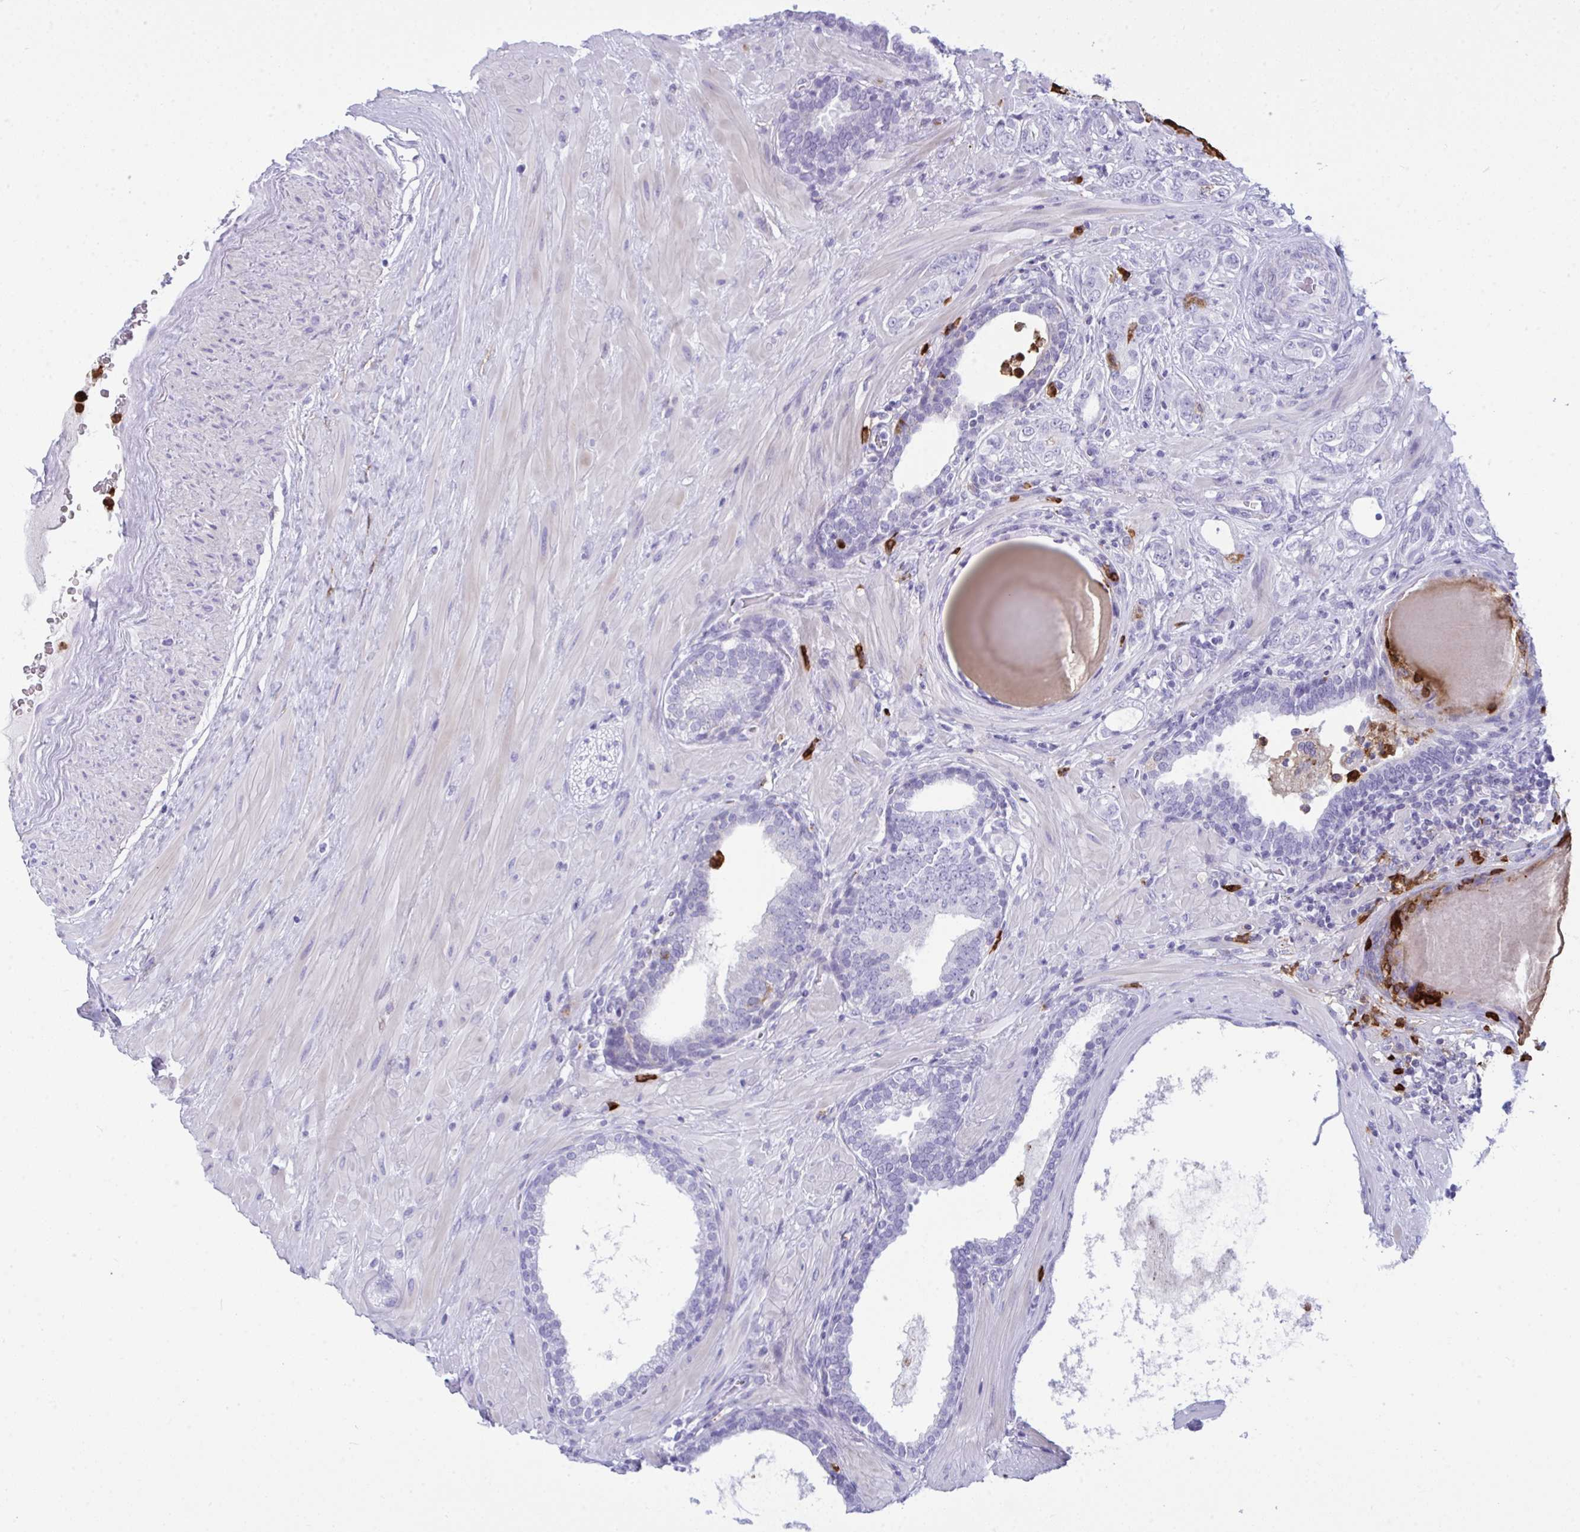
{"staining": {"intensity": "negative", "quantity": "none", "location": "none"}, "tissue": "prostate cancer", "cell_type": "Tumor cells", "image_type": "cancer", "snomed": [{"axis": "morphology", "description": "Adenocarcinoma, High grade"}, {"axis": "topography", "description": "Prostate"}], "caption": "High magnification brightfield microscopy of prostate cancer (adenocarcinoma (high-grade)) stained with DAB (3,3'-diaminobenzidine) (brown) and counterstained with hematoxylin (blue): tumor cells show no significant positivity.", "gene": "ARHGAP42", "patient": {"sex": "male", "age": 62}}